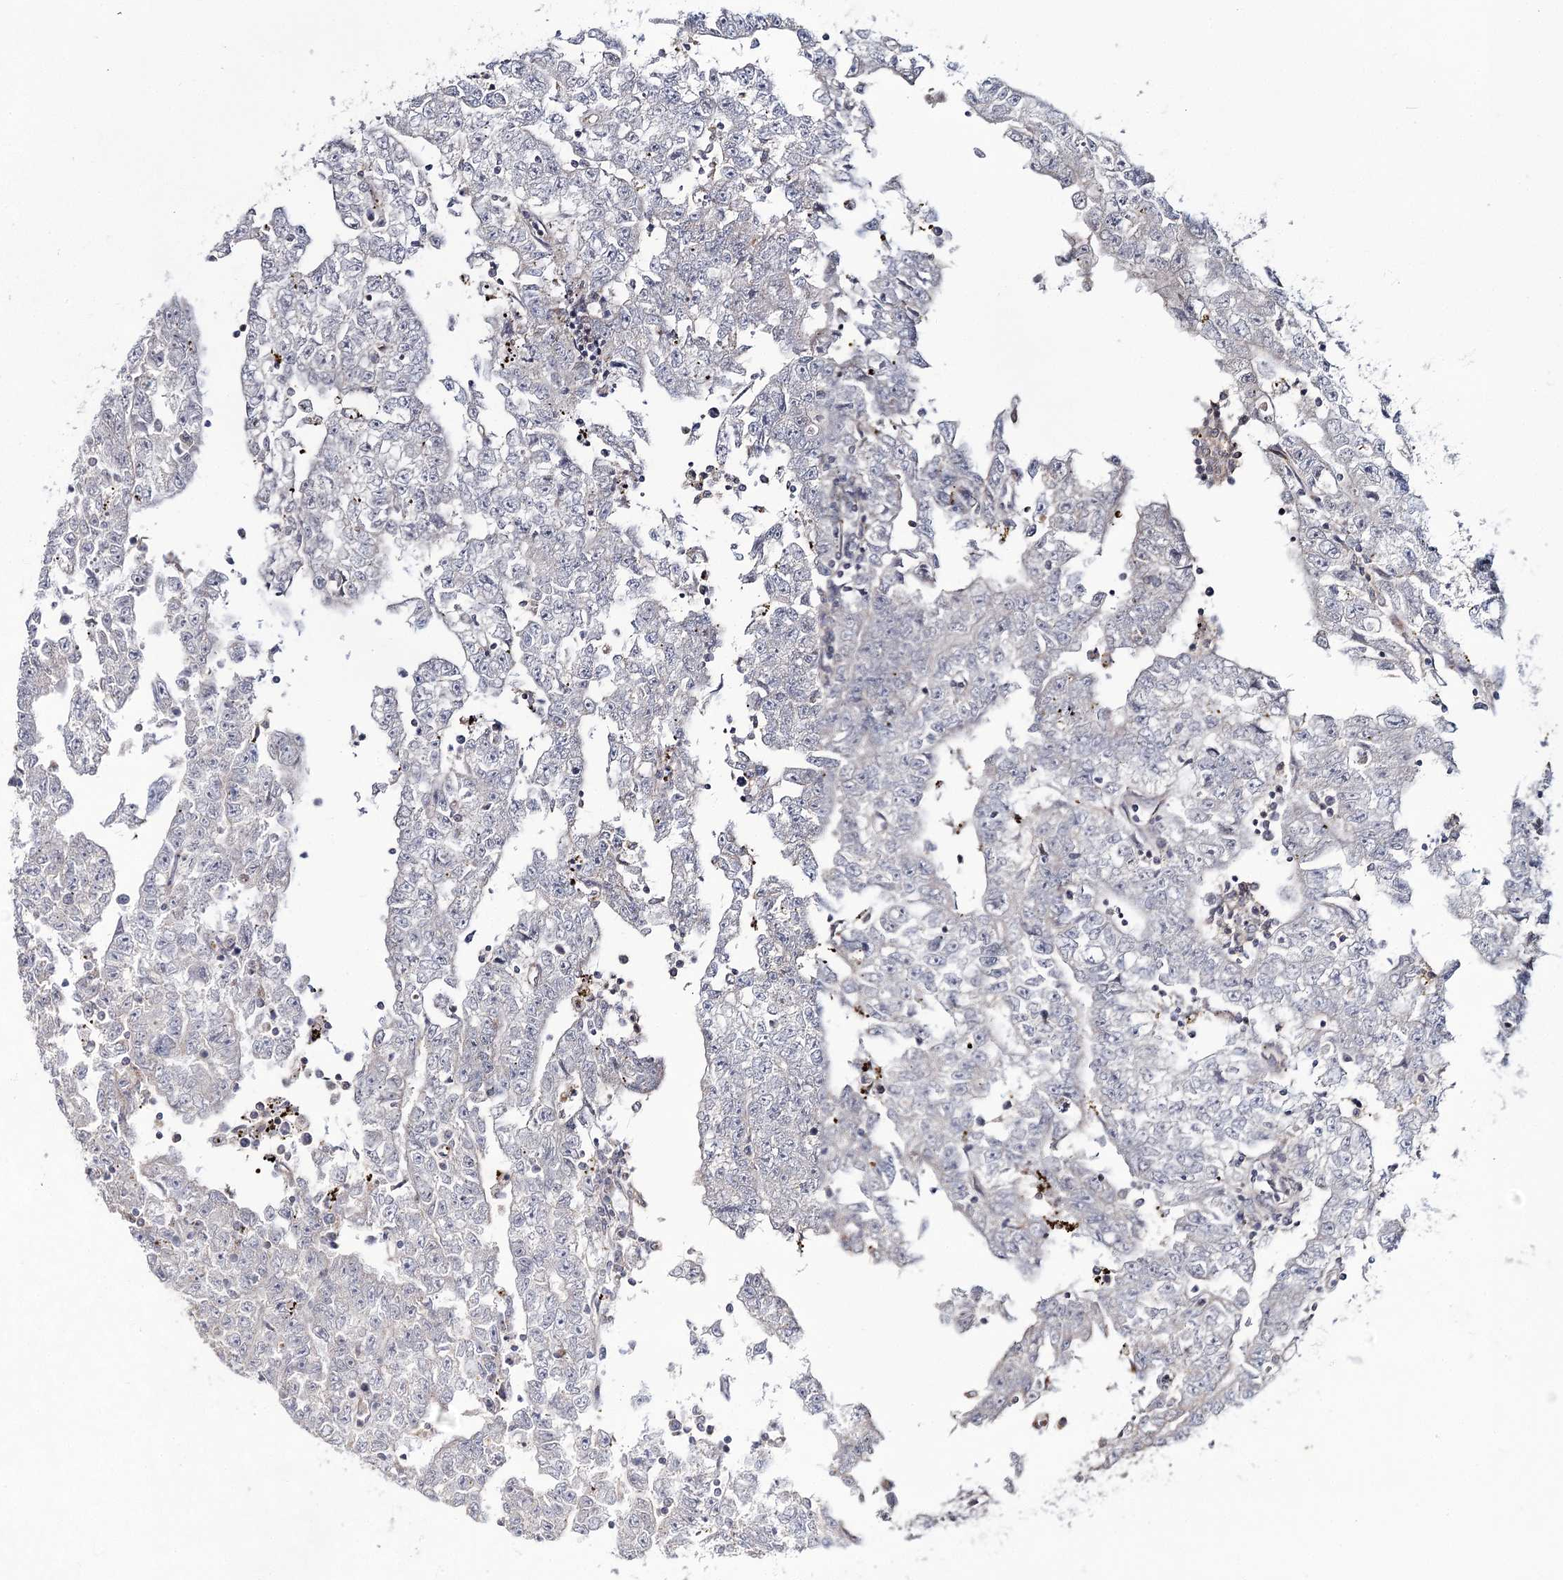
{"staining": {"intensity": "negative", "quantity": "none", "location": "none"}, "tissue": "testis cancer", "cell_type": "Tumor cells", "image_type": "cancer", "snomed": [{"axis": "morphology", "description": "Carcinoma, Embryonal, NOS"}, {"axis": "topography", "description": "Testis"}], "caption": "Human testis cancer (embryonal carcinoma) stained for a protein using immunohistochemistry (IHC) shows no positivity in tumor cells.", "gene": "ATL2", "patient": {"sex": "male", "age": 25}}